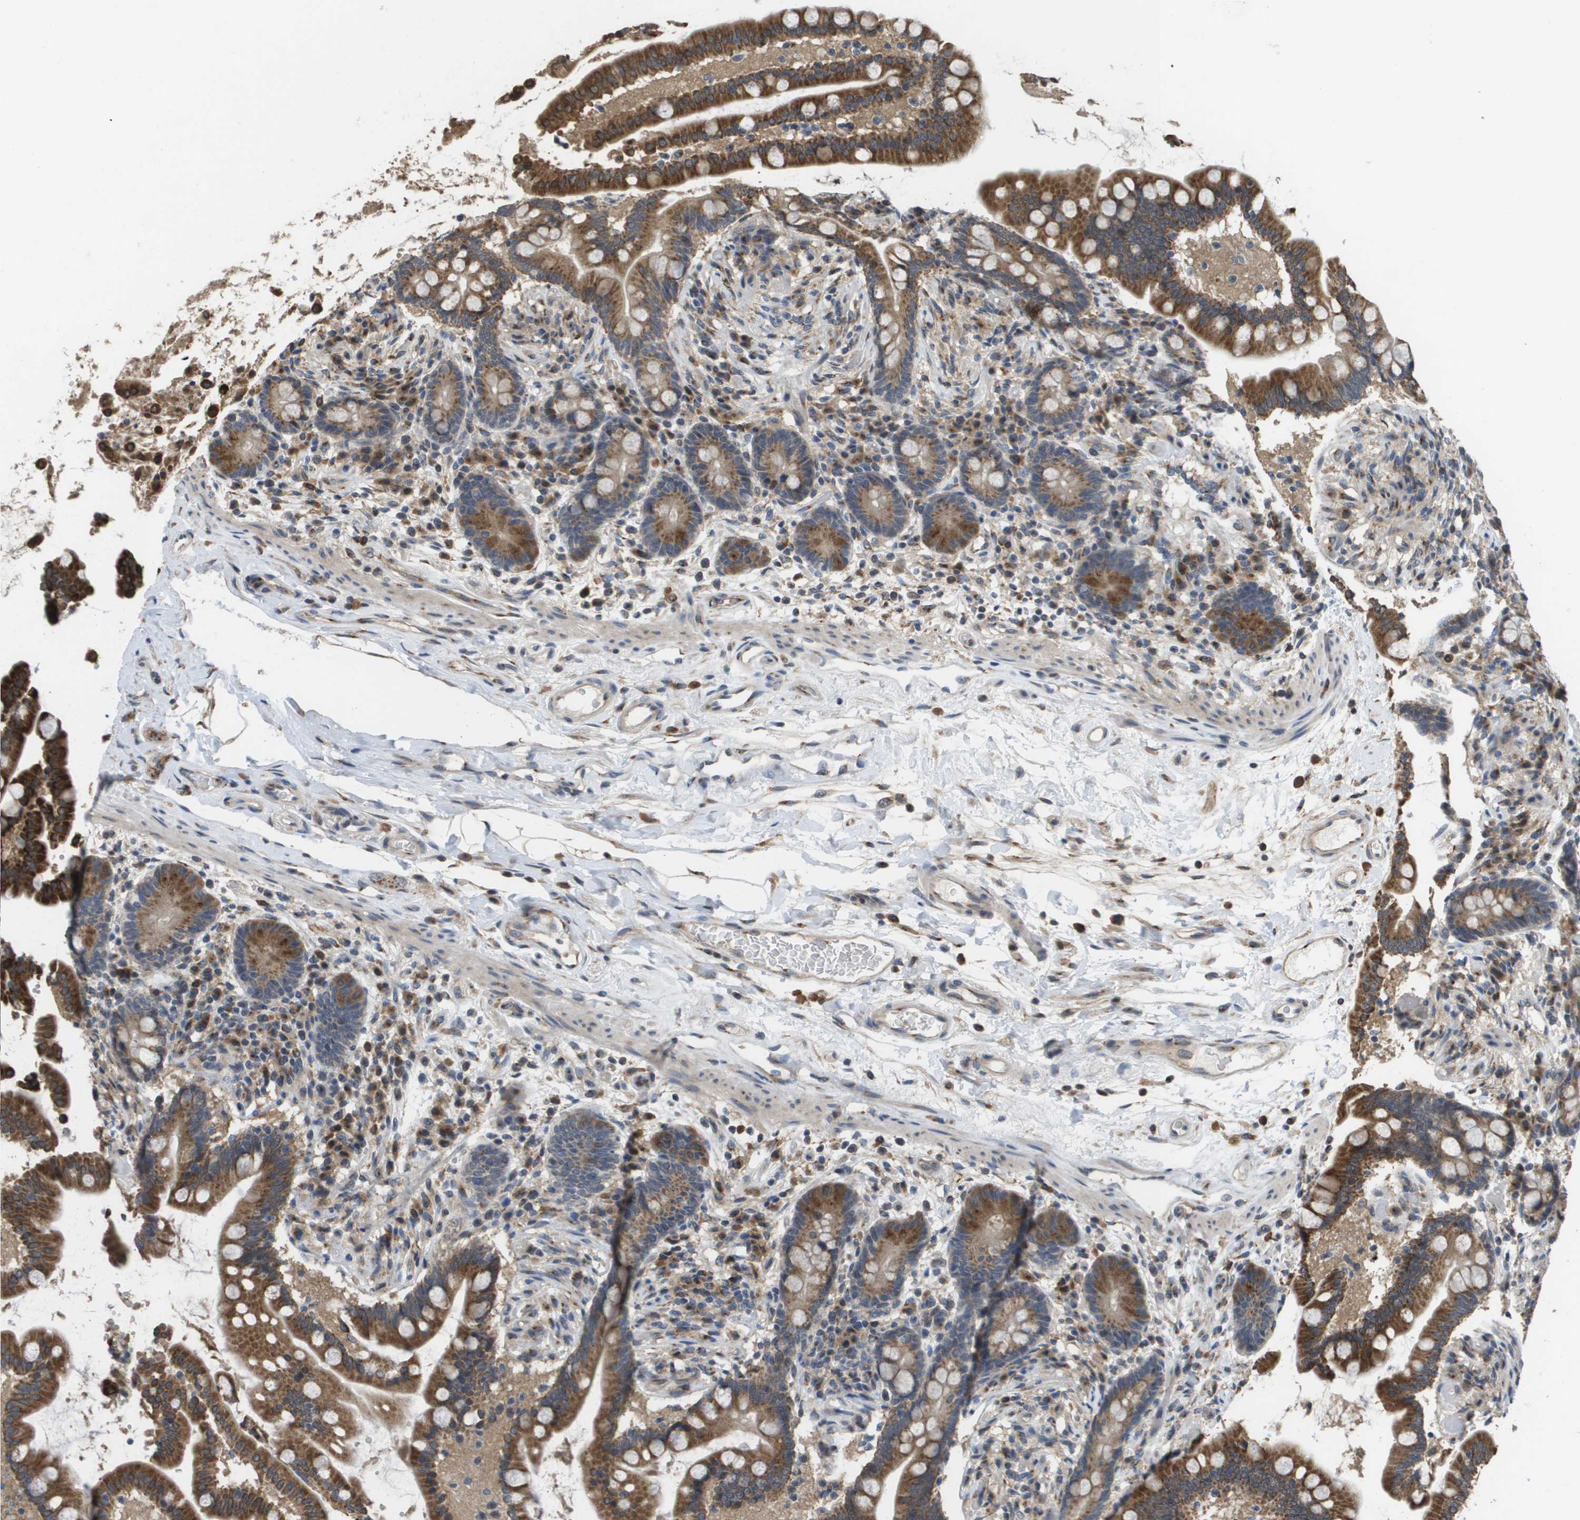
{"staining": {"intensity": "weak", "quantity": ">75%", "location": "cytoplasmic/membranous"}, "tissue": "colon", "cell_type": "Endothelial cells", "image_type": "normal", "snomed": [{"axis": "morphology", "description": "Normal tissue, NOS"}, {"axis": "topography", "description": "Colon"}], "caption": "Approximately >75% of endothelial cells in benign colon display weak cytoplasmic/membranous protein positivity as visualized by brown immunohistochemical staining.", "gene": "PCK1", "patient": {"sex": "male", "age": 73}}